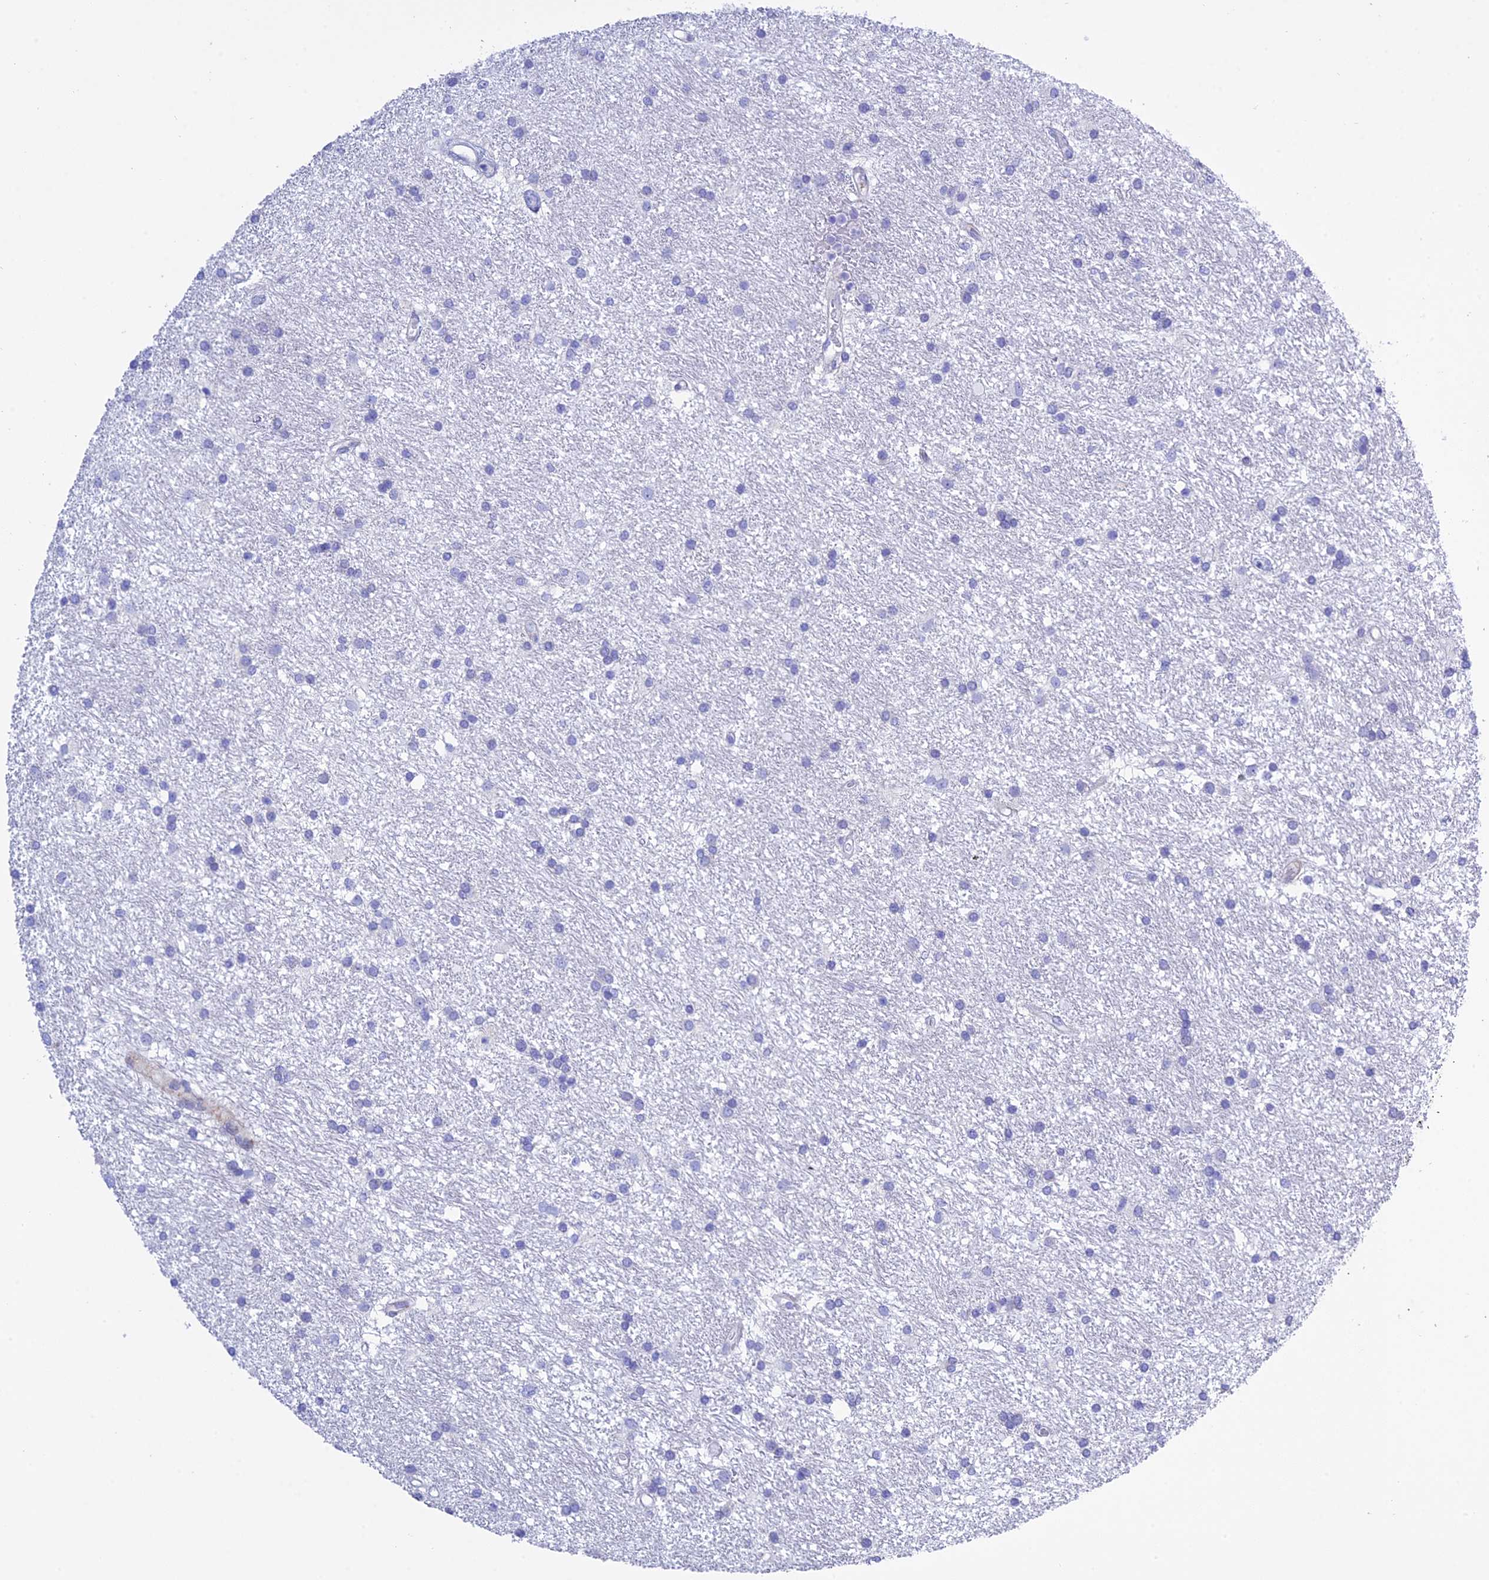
{"staining": {"intensity": "negative", "quantity": "none", "location": "none"}, "tissue": "glioma", "cell_type": "Tumor cells", "image_type": "cancer", "snomed": [{"axis": "morphology", "description": "Glioma, malignant, High grade"}, {"axis": "topography", "description": "Brain"}], "caption": "The IHC photomicrograph has no significant staining in tumor cells of glioma tissue.", "gene": "FRA10AC1", "patient": {"sex": "male", "age": 77}}